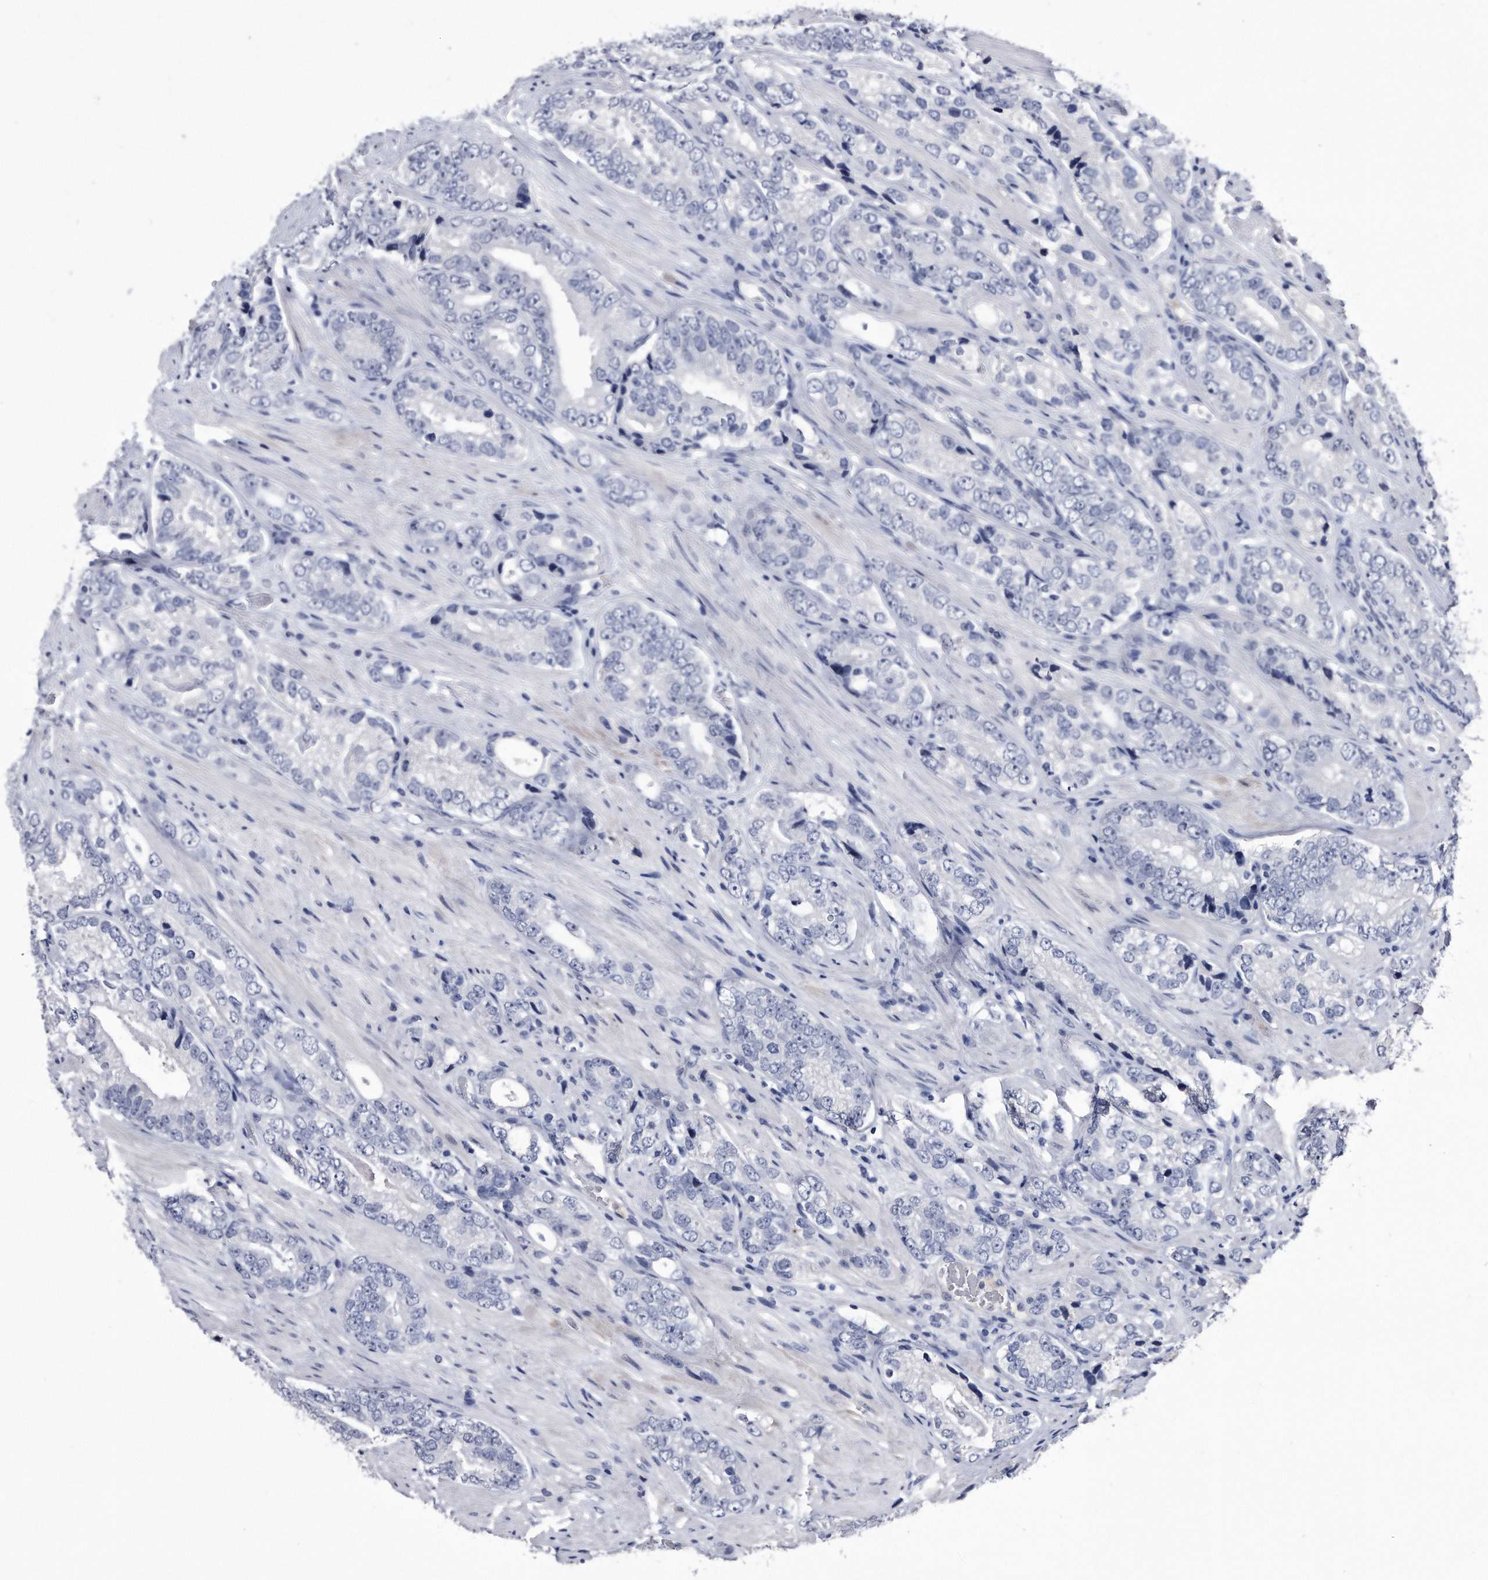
{"staining": {"intensity": "negative", "quantity": "none", "location": "none"}, "tissue": "prostate cancer", "cell_type": "Tumor cells", "image_type": "cancer", "snomed": [{"axis": "morphology", "description": "Adenocarcinoma, High grade"}, {"axis": "topography", "description": "Prostate"}], "caption": "Immunohistochemistry (IHC) of prostate cancer exhibits no expression in tumor cells. (IHC, brightfield microscopy, high magnification).", "gene": "KCTD8", "patient": {"sex": "male", "age": 56}}